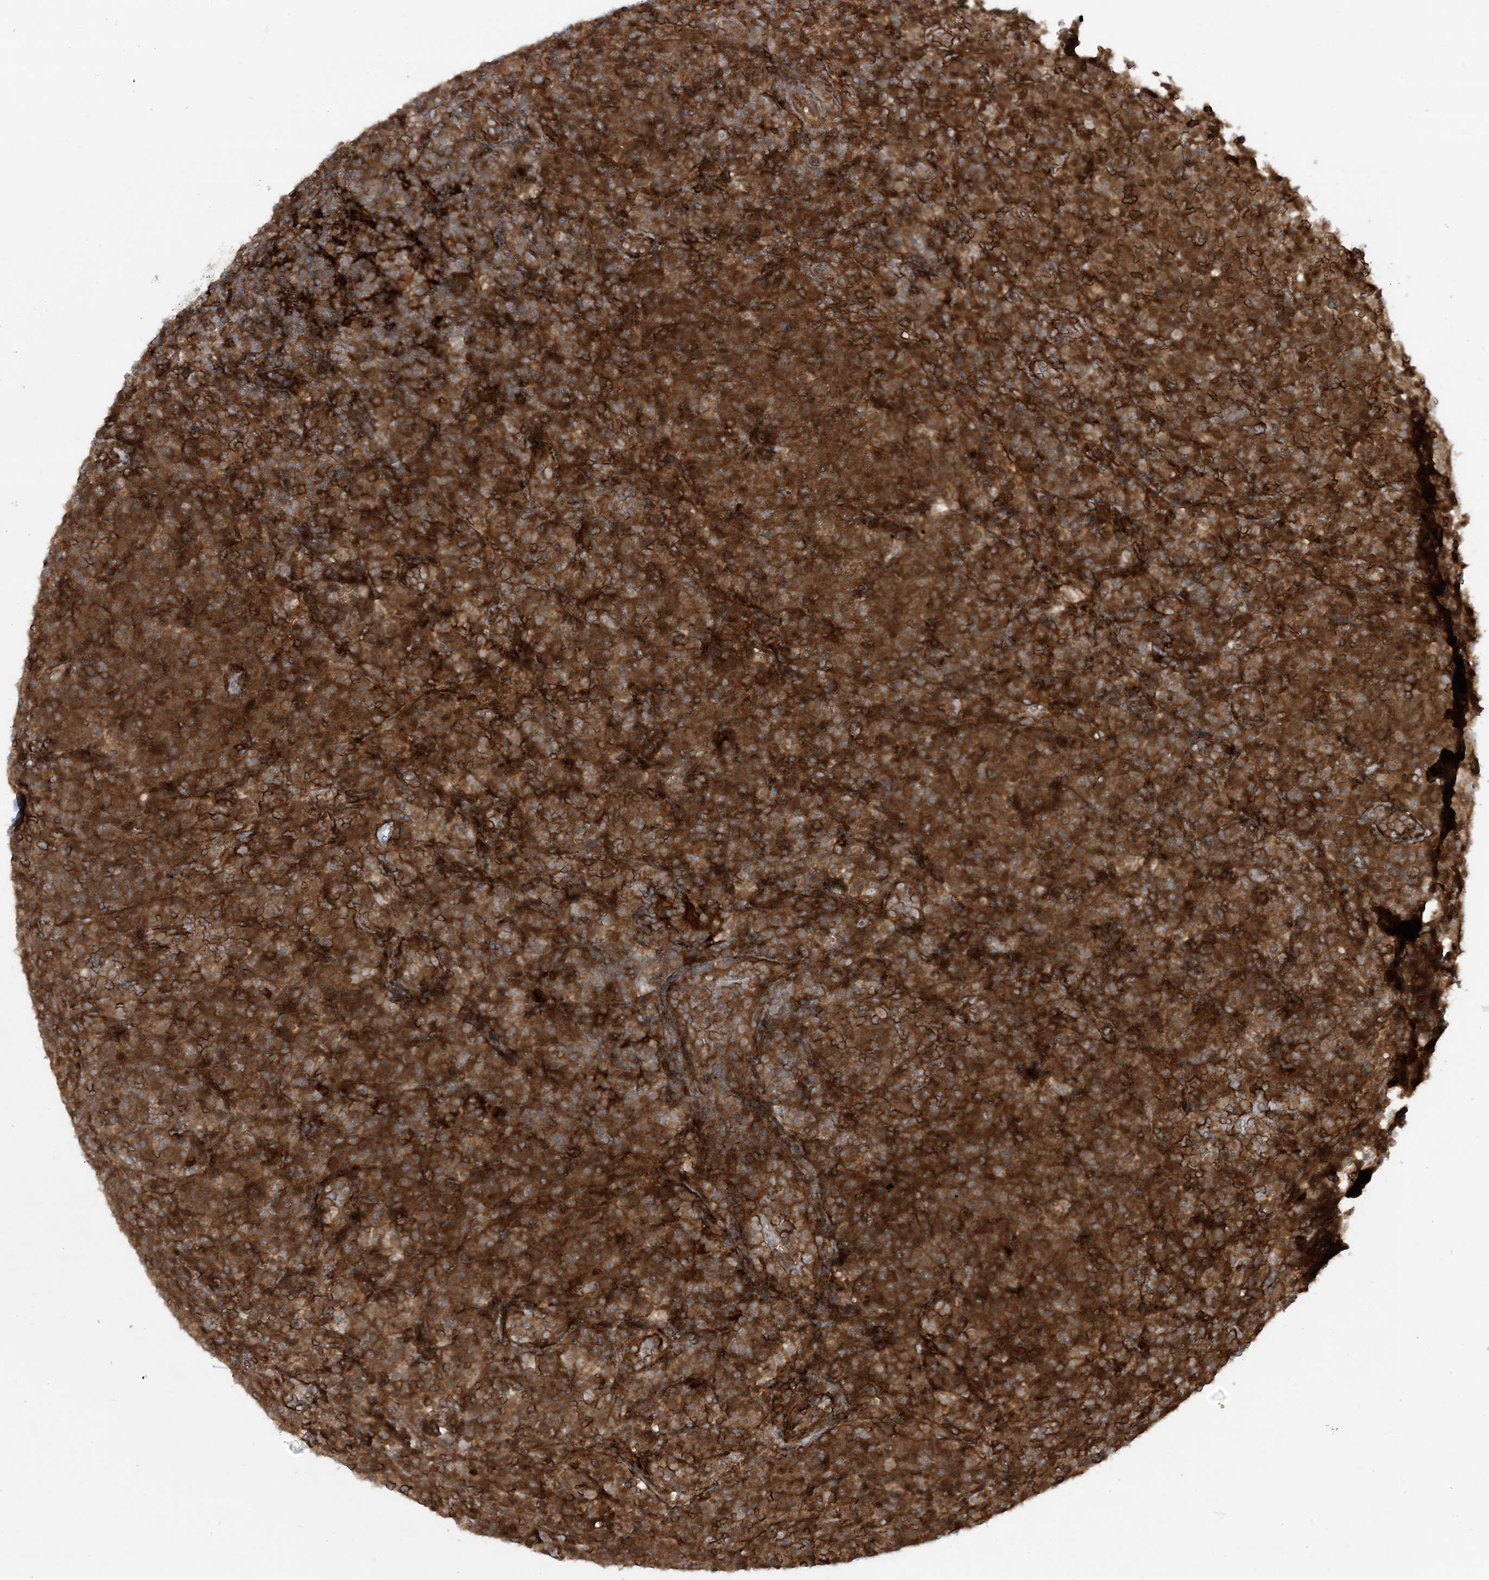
{"staining": {"intensity": "strong", "quantity": ">75%", "location": "cytoplasmic/membranous"}, "tissue": "lymphoma", "cell_type": "Tumor cells", "image_type": "cancer", "snomed": [{"axis": "morphology", "description": "Malignant lymphoma, non-Hodgkin's type, High grade"}, {"axis": "topography", "description": "Lymph node"}], "caption": "A micrograph showing strong cytoplasmic/membranous expression in approximately >75% of tumor cells in lymphoma, as visualized by brown immunohistochemical staining.", "gene": "STAM2", "patient": {"sex": "male", "age": 61}}